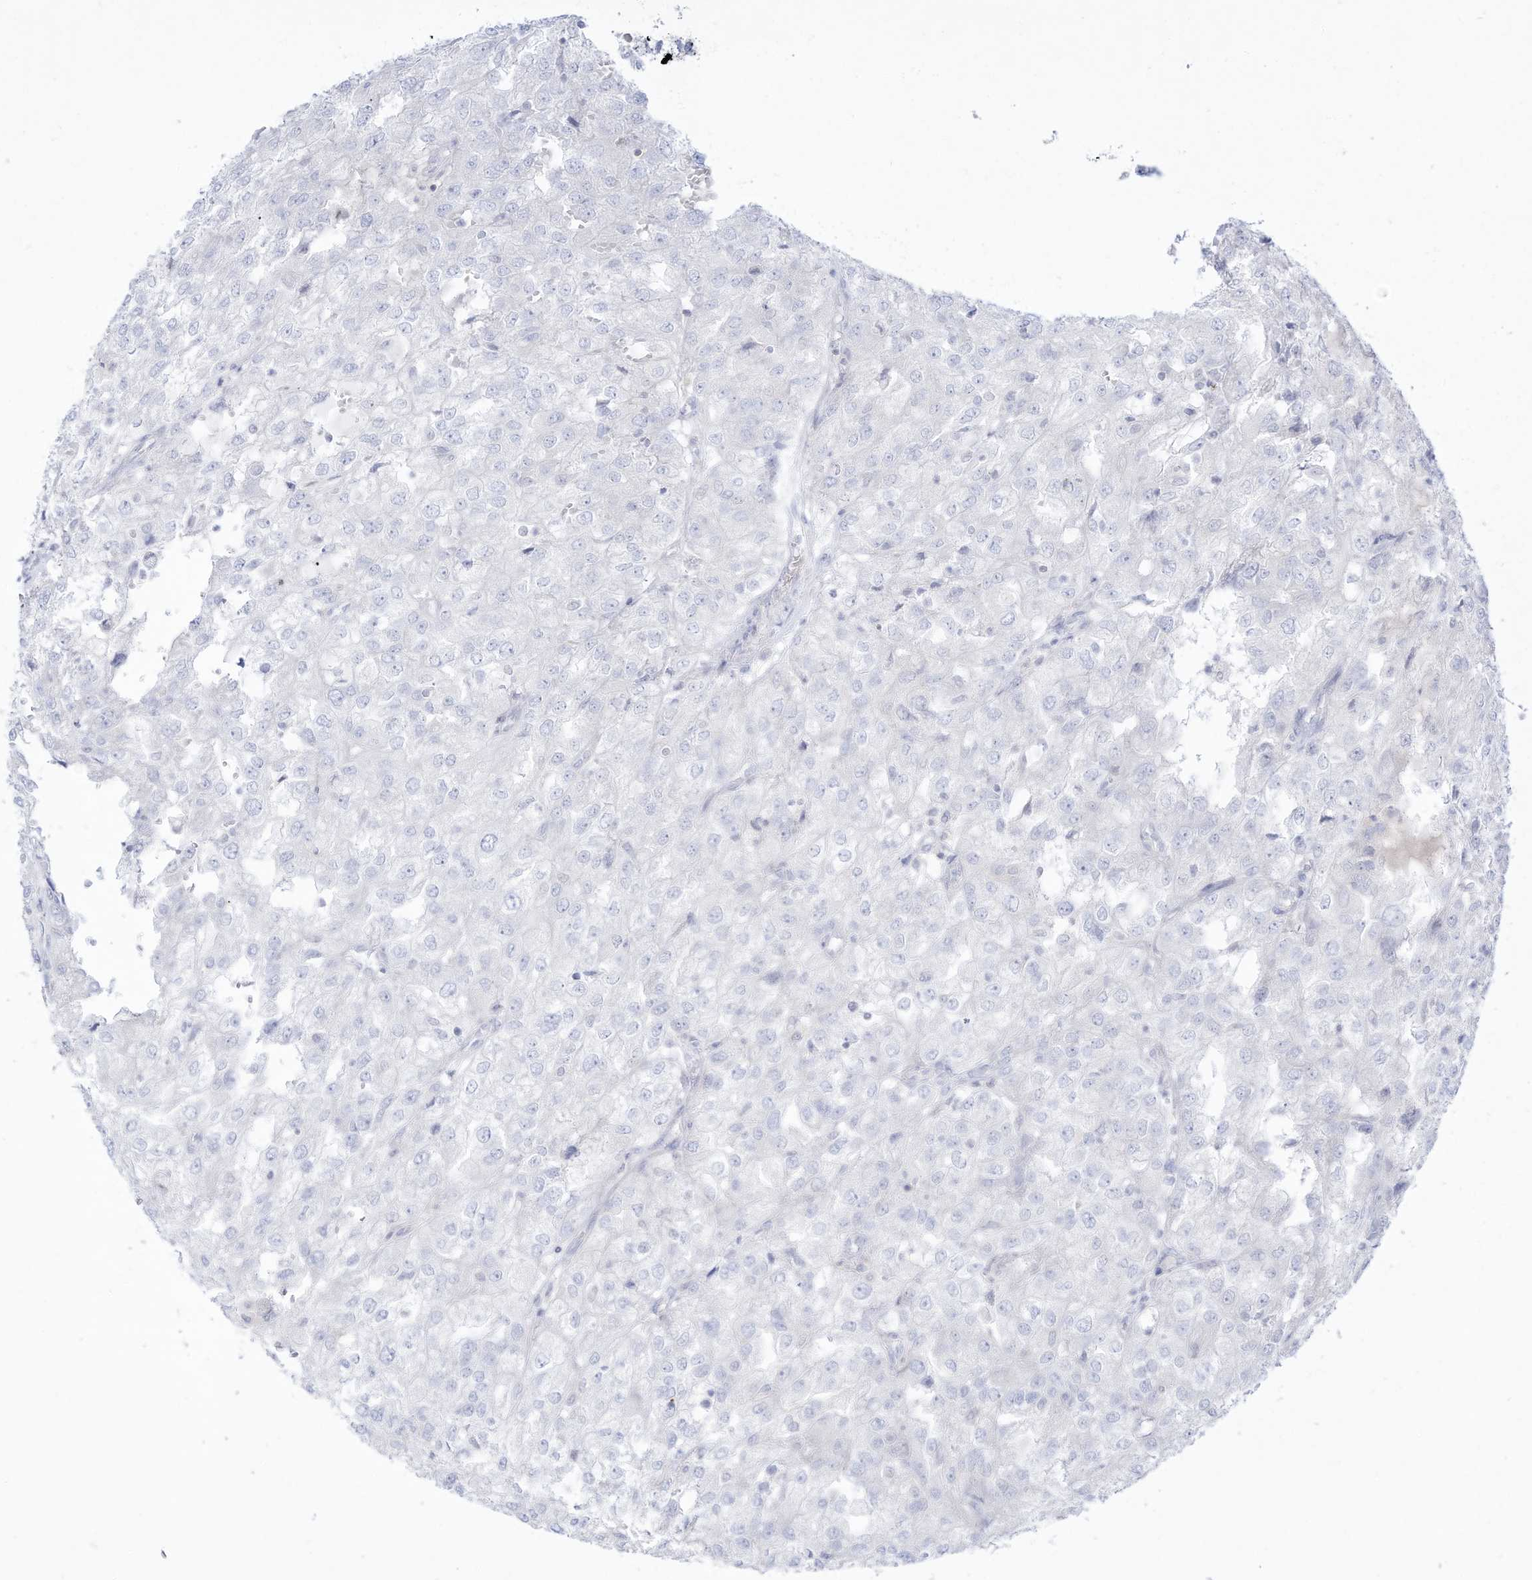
{"staining": {"intensity": "negative", "quantity": "none", "location": "none"}, "tissue": "renal cancer", "cell_type": "Tumor cells", "image_type": "cancer", "snomed": [{"axis": "morphology", "description": "Adenocarcinoma, NOS"}, {"axis": "topography", "description": "Kidney"}], "caption": "This is a micrograph of immunohistochemistry staining of renal cancer (adenocarcinoma), which shows no positivity in tumor cells.", "gene": "DMKN", "patient": {"sex": "female", "age": 54}}